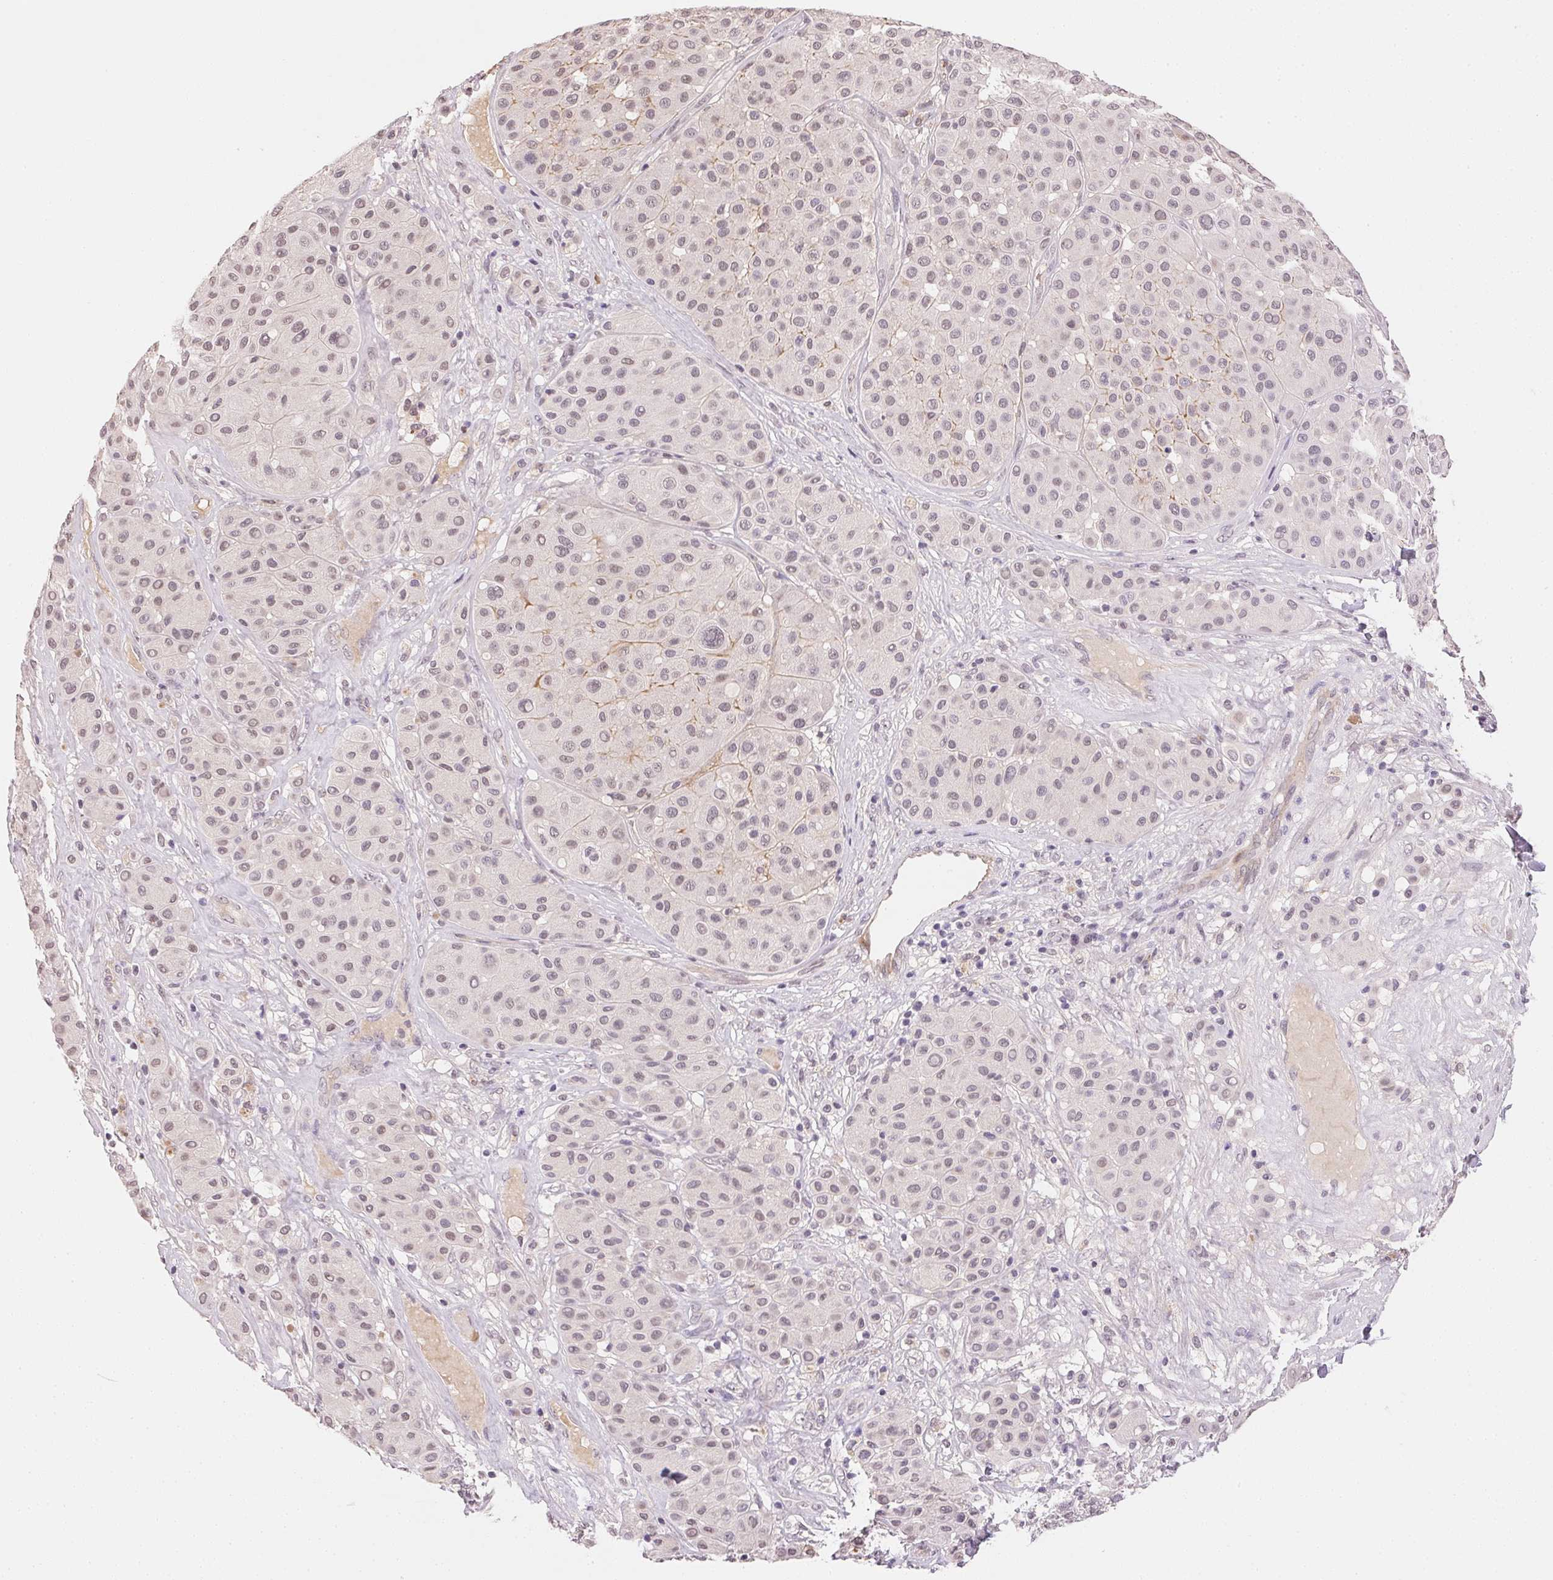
{"staining": {"intensity": "negative", "quantity": "none", "location": "none"}, "tissue": "melanoma", "cell_type": "Tumor cells", "image_type": "cancer", "snomed": [{"axis": "morphology", "description": "Malignant melanoma, Metastatic site"}, {"axis": "topography", "description": "Smooth muscle"}], "caption": "Malignant melanoma (metastatic site) was stained to show a protein in brown. There is no significant expression in tumor cells.", "gene": "FNDC4", "patient": {"sex": "male", "age": 41}}